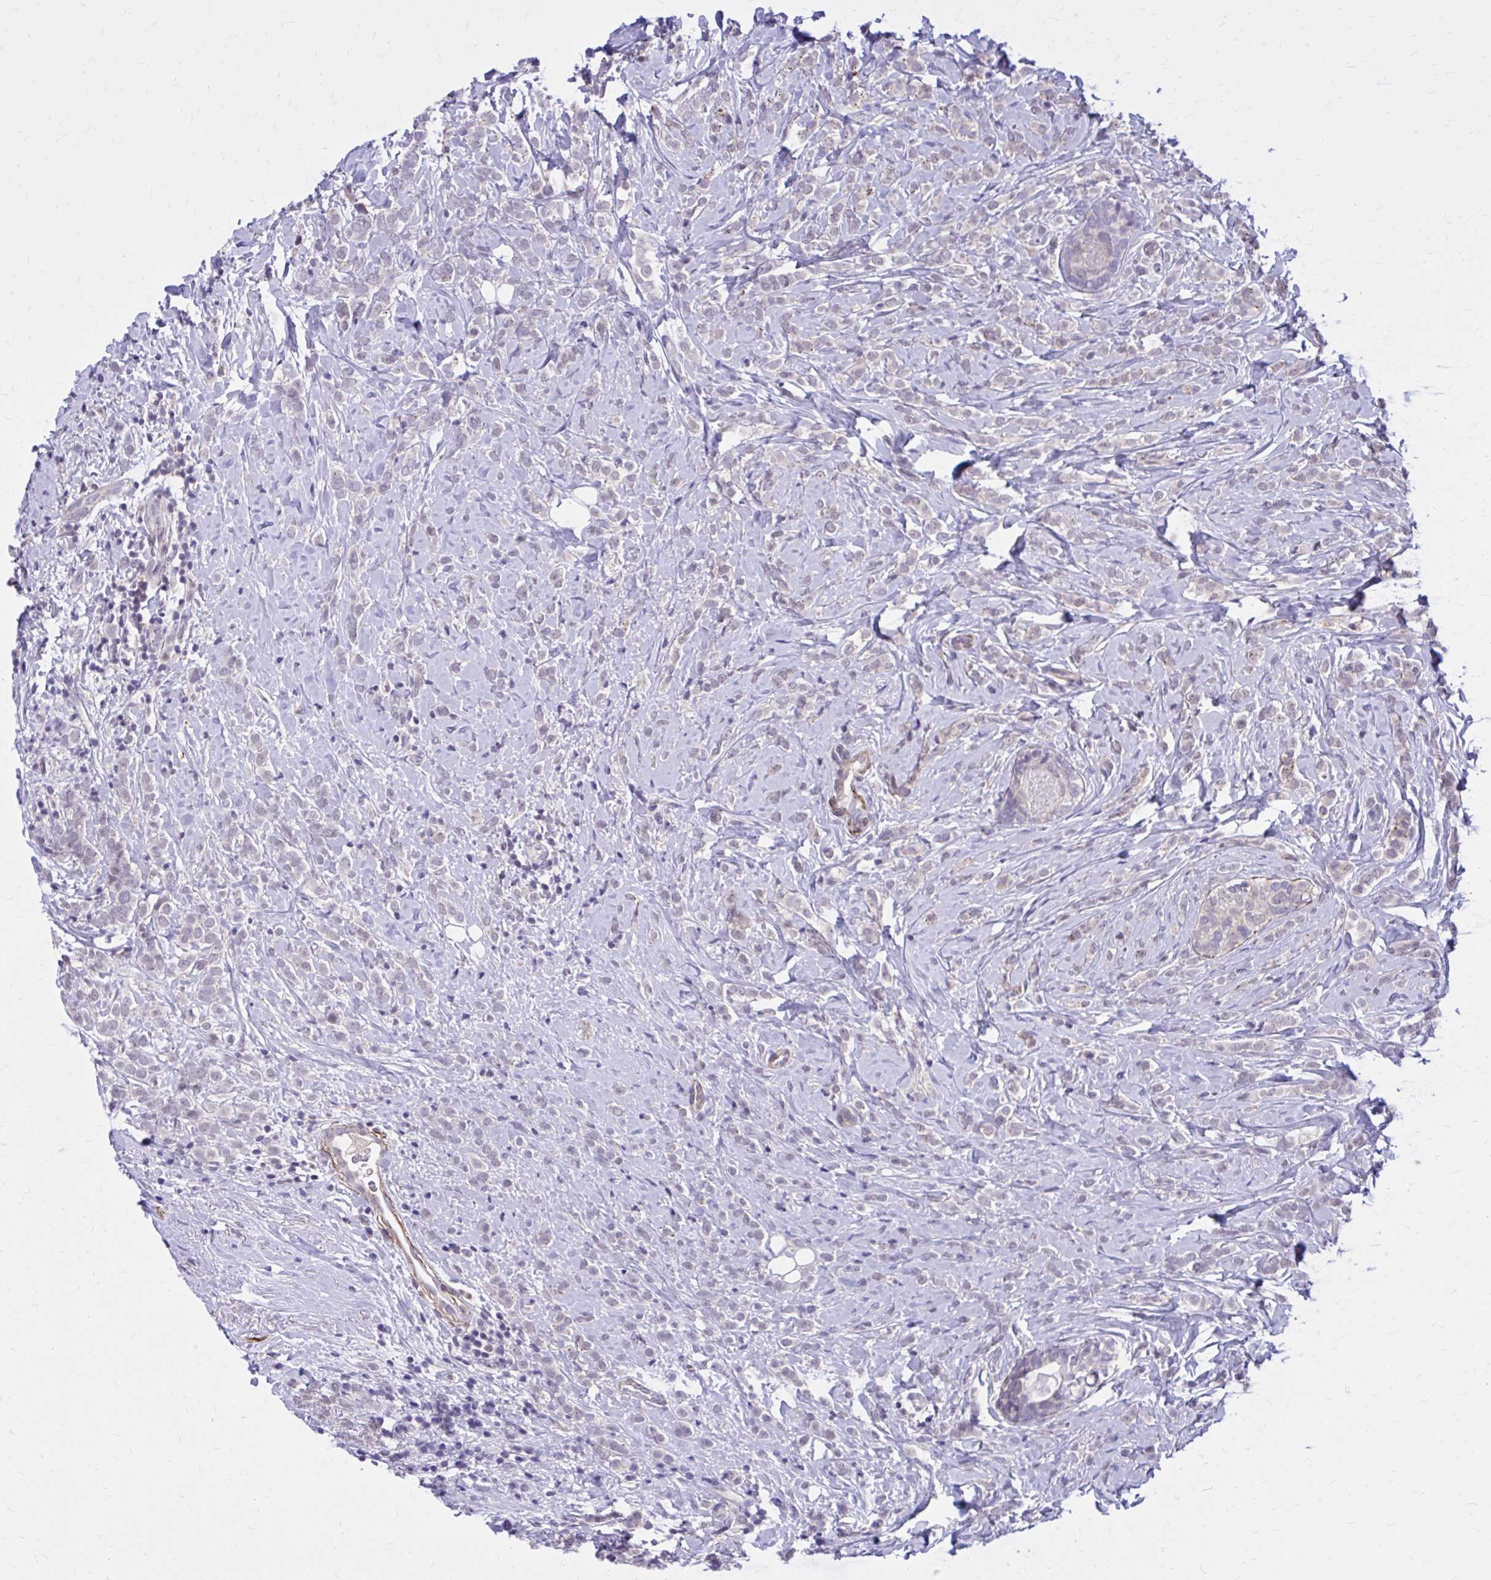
{"staining": {"intensity": "weak", "quantity": "<25%", "location": "cytoplasmic/membranous"}, "tissue": "breast cancer", "cell_type": "Tumor cells", "image_type": "cancer", "snomed": [{"axis": "morphology", "description": "Lobular carcinoma"}, {"axis": "topography", "description": "Breast"}], "caption": "DAB immunohistochemical staining of breast cancer (lobular carcinoma) displays no significant positivity in tumor cells.", "gene": "ZBTB25", "patient": {"sex": "female", "age": 49}}